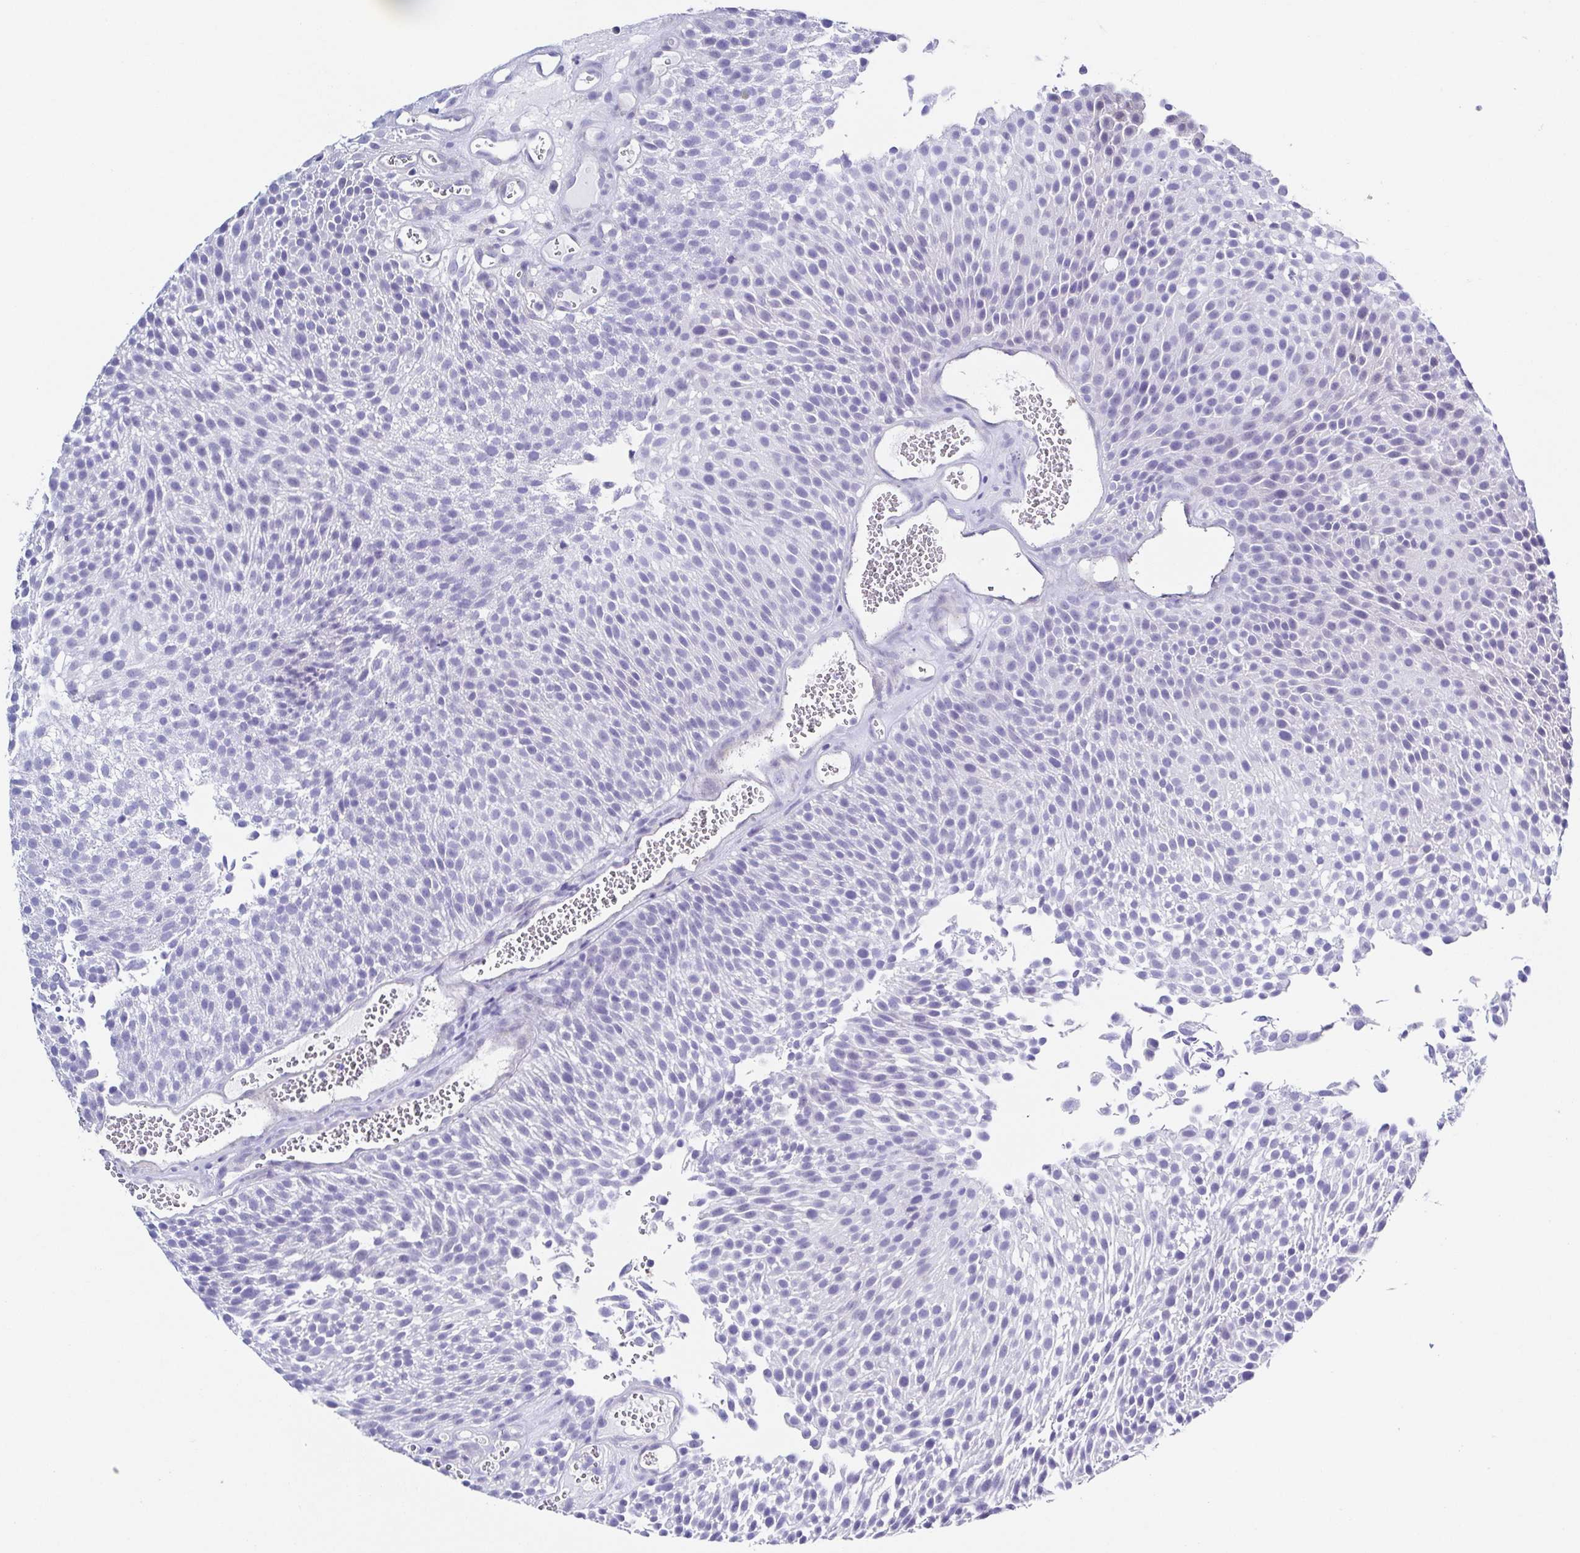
{"staining": {"intensity": "negative", "quantity": "none", "location": "none"}, "tissue": "urothelial cancer", "cell_type": "Tumor cells", "image_type": "cancer", "snomed": [{"axis": "morphology", "description": "Urothelial carcinoma, Low grade"}, {"axis": "topography", "description": "Urinary bladder"}], "caption": "Tumor cells are negative for protein expression in human urothelial carcinoma (low-grade). (DAB (3,3'-diaminobenzidine) immunohistochemistry (IHC), high magnification).", "gene": "TNNT2", "patient": {"sex": "female", "age": 79}}